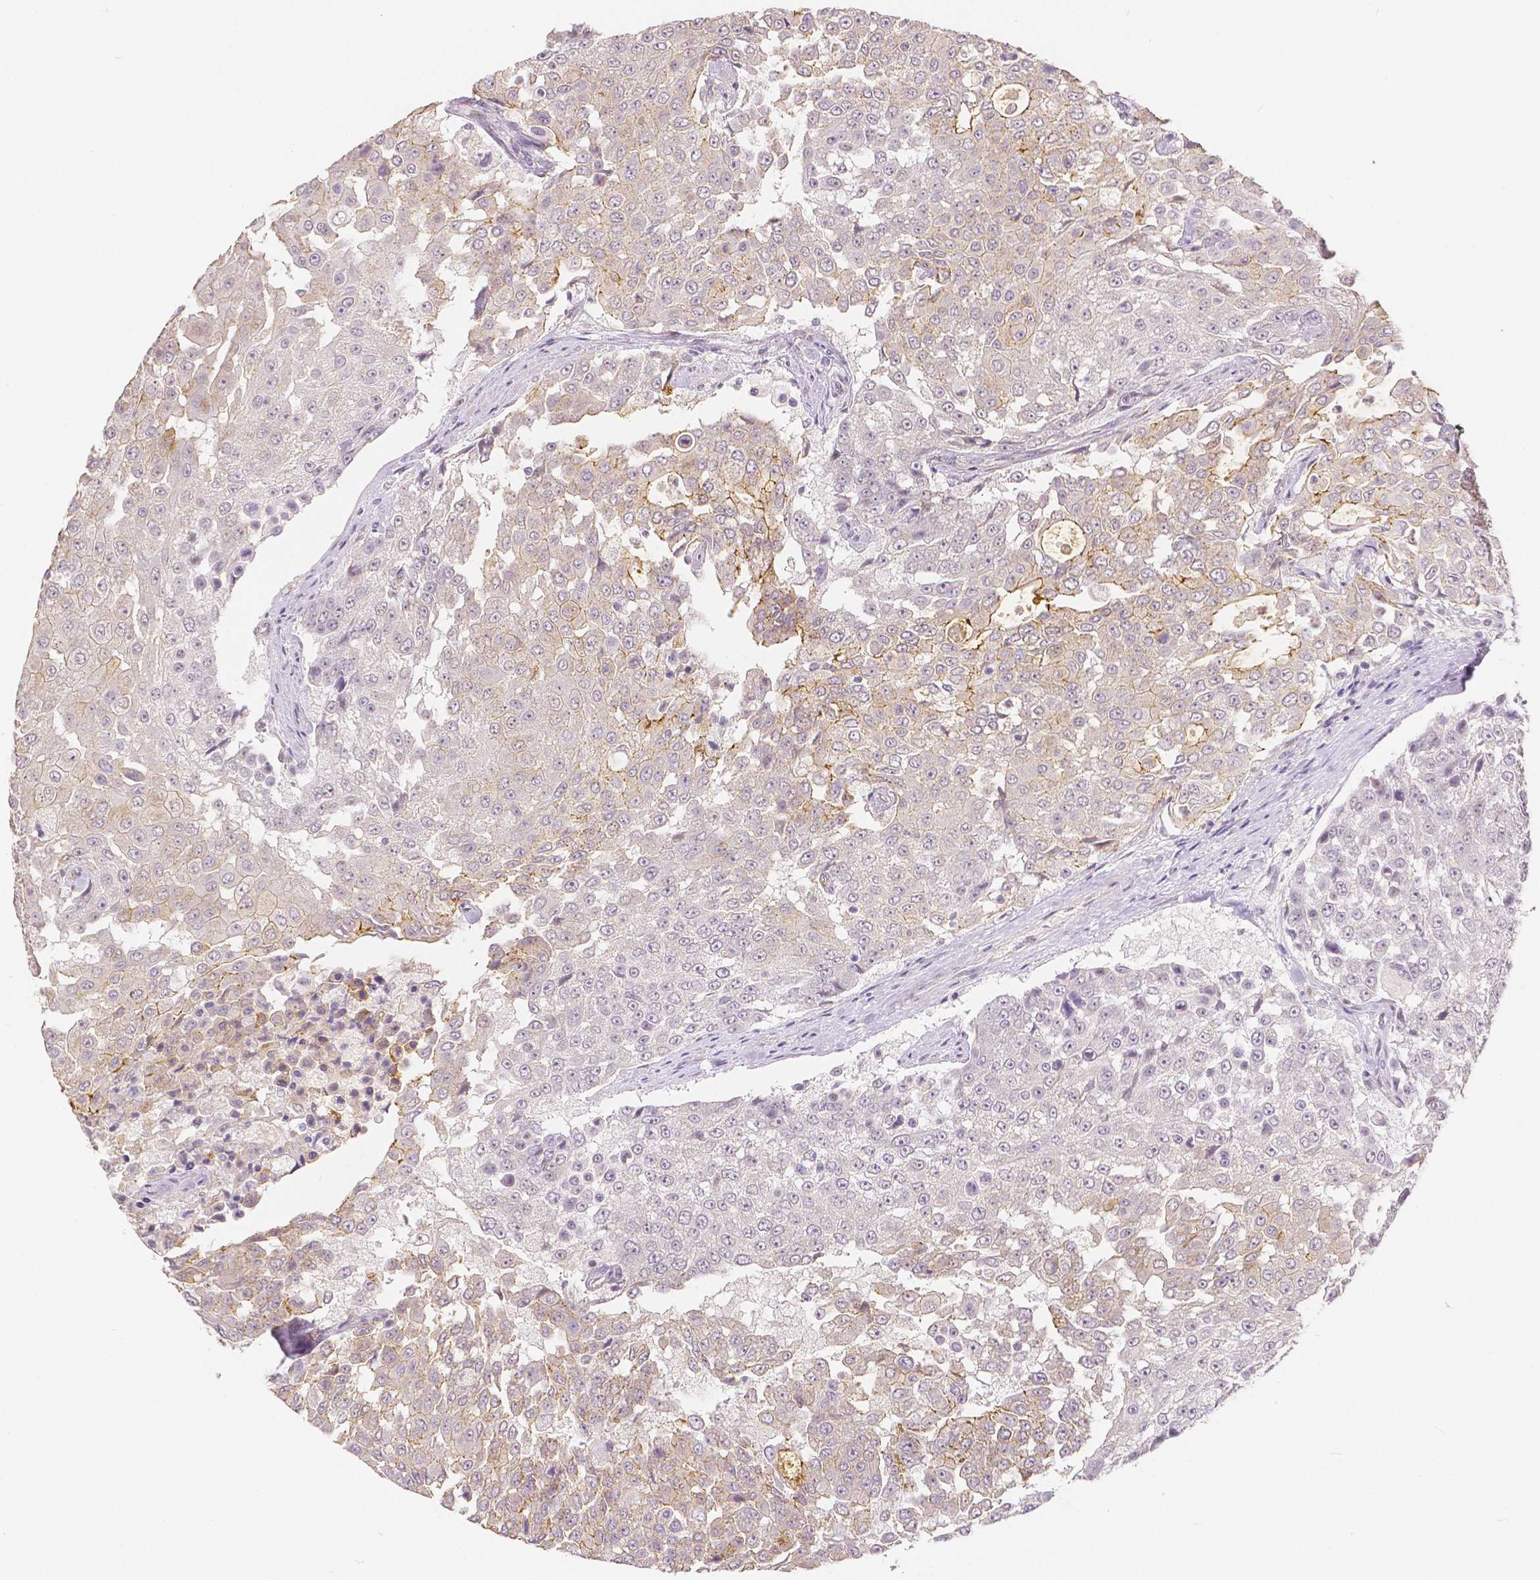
{"staining": {"intensity": "weak", "quantity": "<25%", "location": "cytoplasmic/membranous"}, "tissue": "urothelial cancer", "cell_type": "Tumor cells", "image_type": "cancer", "snomed": [{"axis": "morphology", "description": "Urothelial carcinoma, High grade"}, {"axis": "topography", "description": "Urinary bladder"}], "caption": "IHC image of neoplastic tissue: human high-grade urothelial carcinoma stained with DAB shows no significant protein staining in tumor cells.", "gene": "OCLN", "patient": {"sex": "female", "age": 63}}